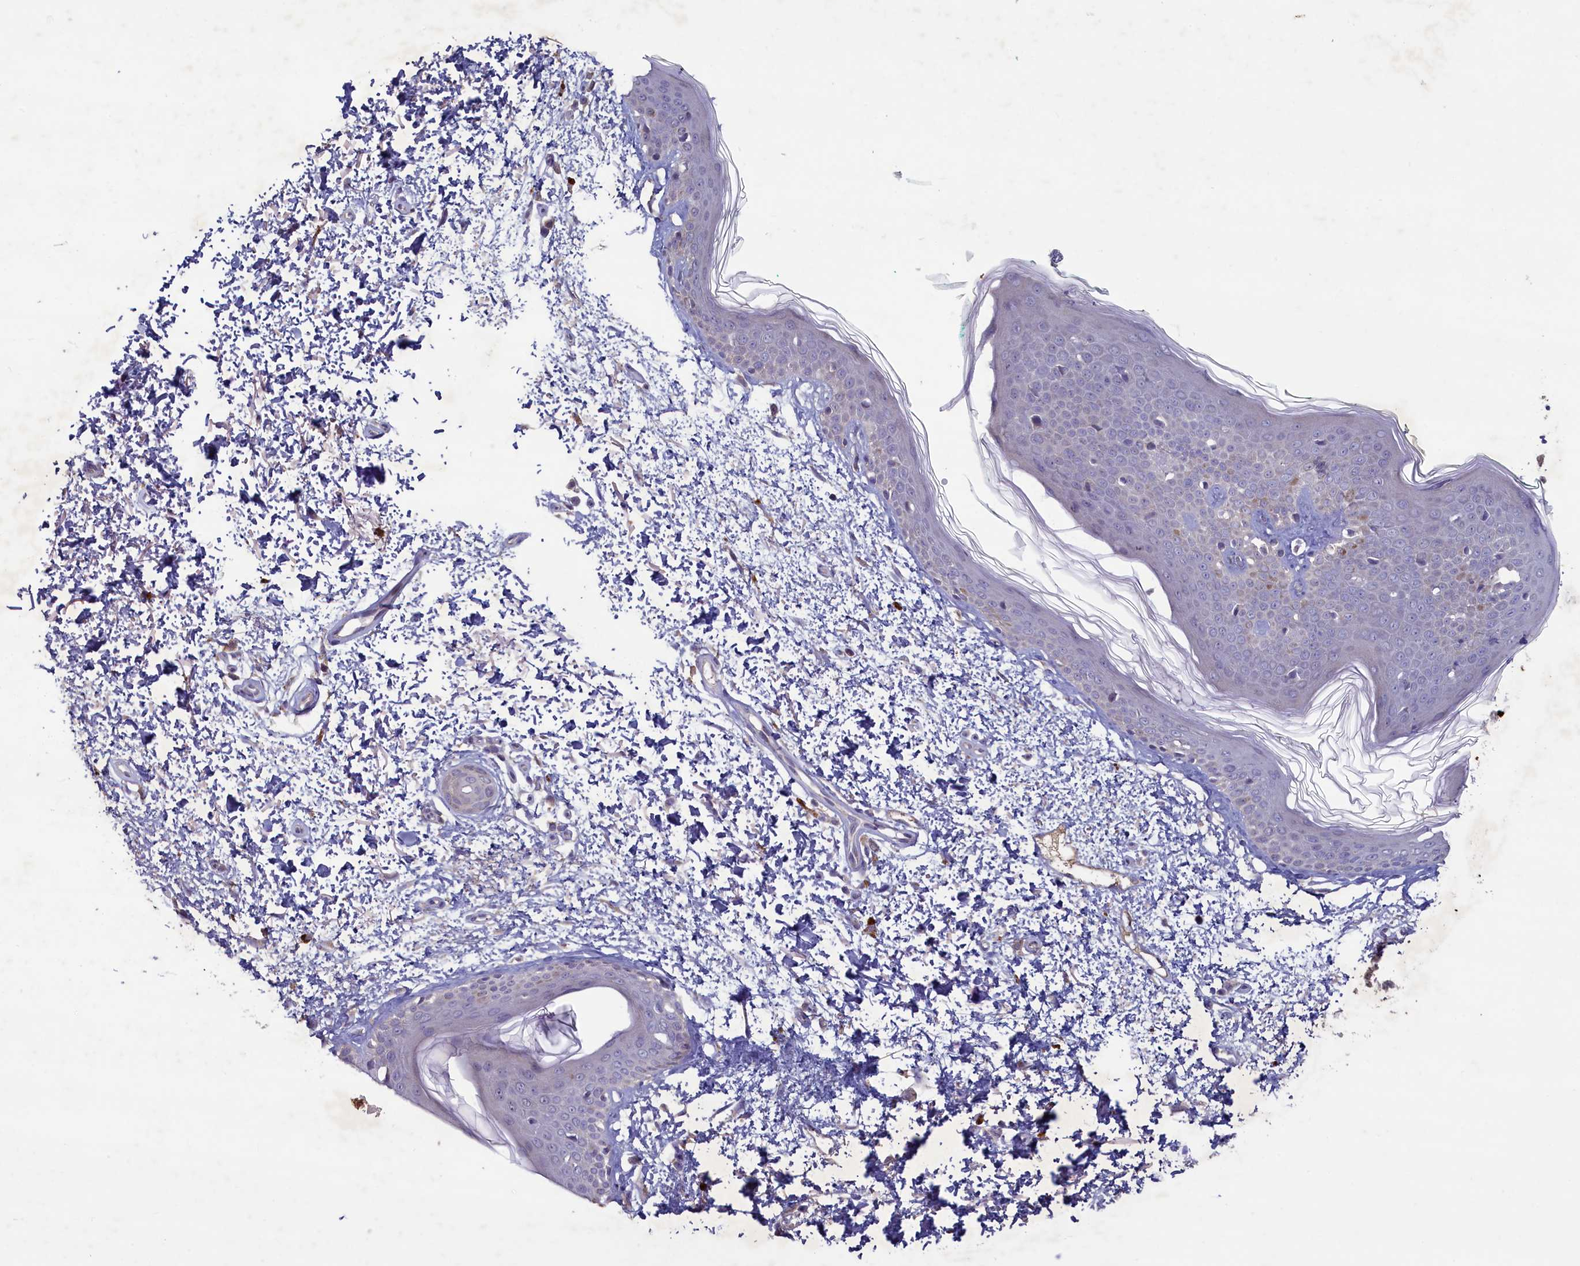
{"staining": {"intensity": "weak", "quantity": "25%-75%", "location": "cytoplasmic/membranous"}, "tissue": "skin", "cell_type": "Fibroblasts", "image_type": "normal", "snomed": [{"axis": "morphology", "description": "Normal tissue, NOS"}, {"axis": "topography", "description": "Skin"}], "caption": "DAB (3,3'-diaminobenzidine) immunohistochemical staining of unremarkable human skin exhibits weak cytoplasmic/membranous protein positivity in approximately 25%-75% of fibroblasts.", "gene": "ATF7IP2", "patient": {"sex": "male", "age": 66}}